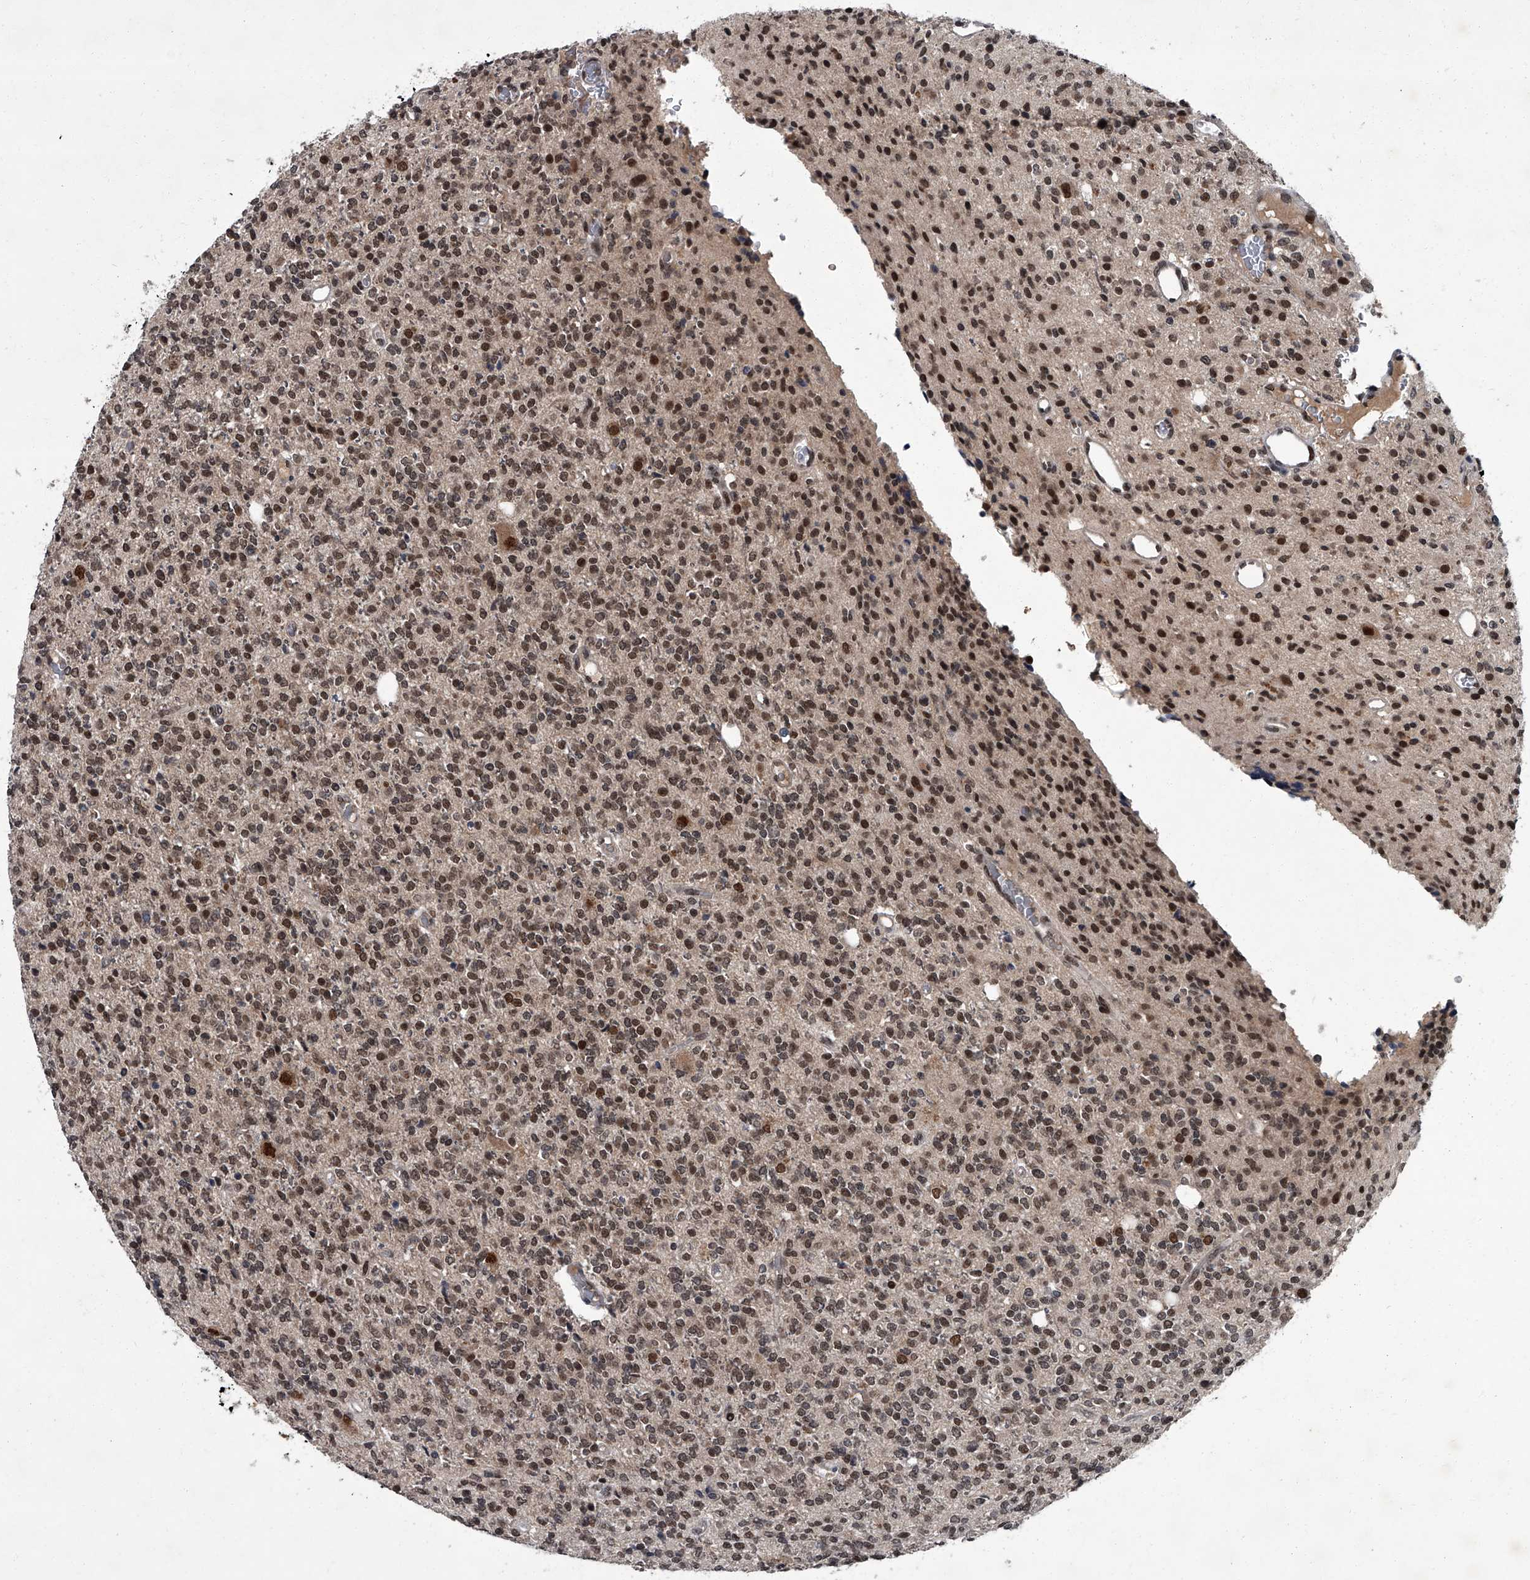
{"staining": {"intensity": "moderate", "quantity": ">75%", "location": "nuclear"}, "tissue": "glioma", "cell_type": "Tumor cells", "image_type": "cancer", "snomed": [{"axis": "morphology", "description": "Glioma, malignant, High grade"}, {"axis": "topography", "description": "Brain"}], "caption": "Brown immunohistochemical staining in glioma shows moderate nuclear expression in approximately >75% of tumor cells.", "gene": "ZNF518B", "patient": {"sex": "male", "age": 34}}